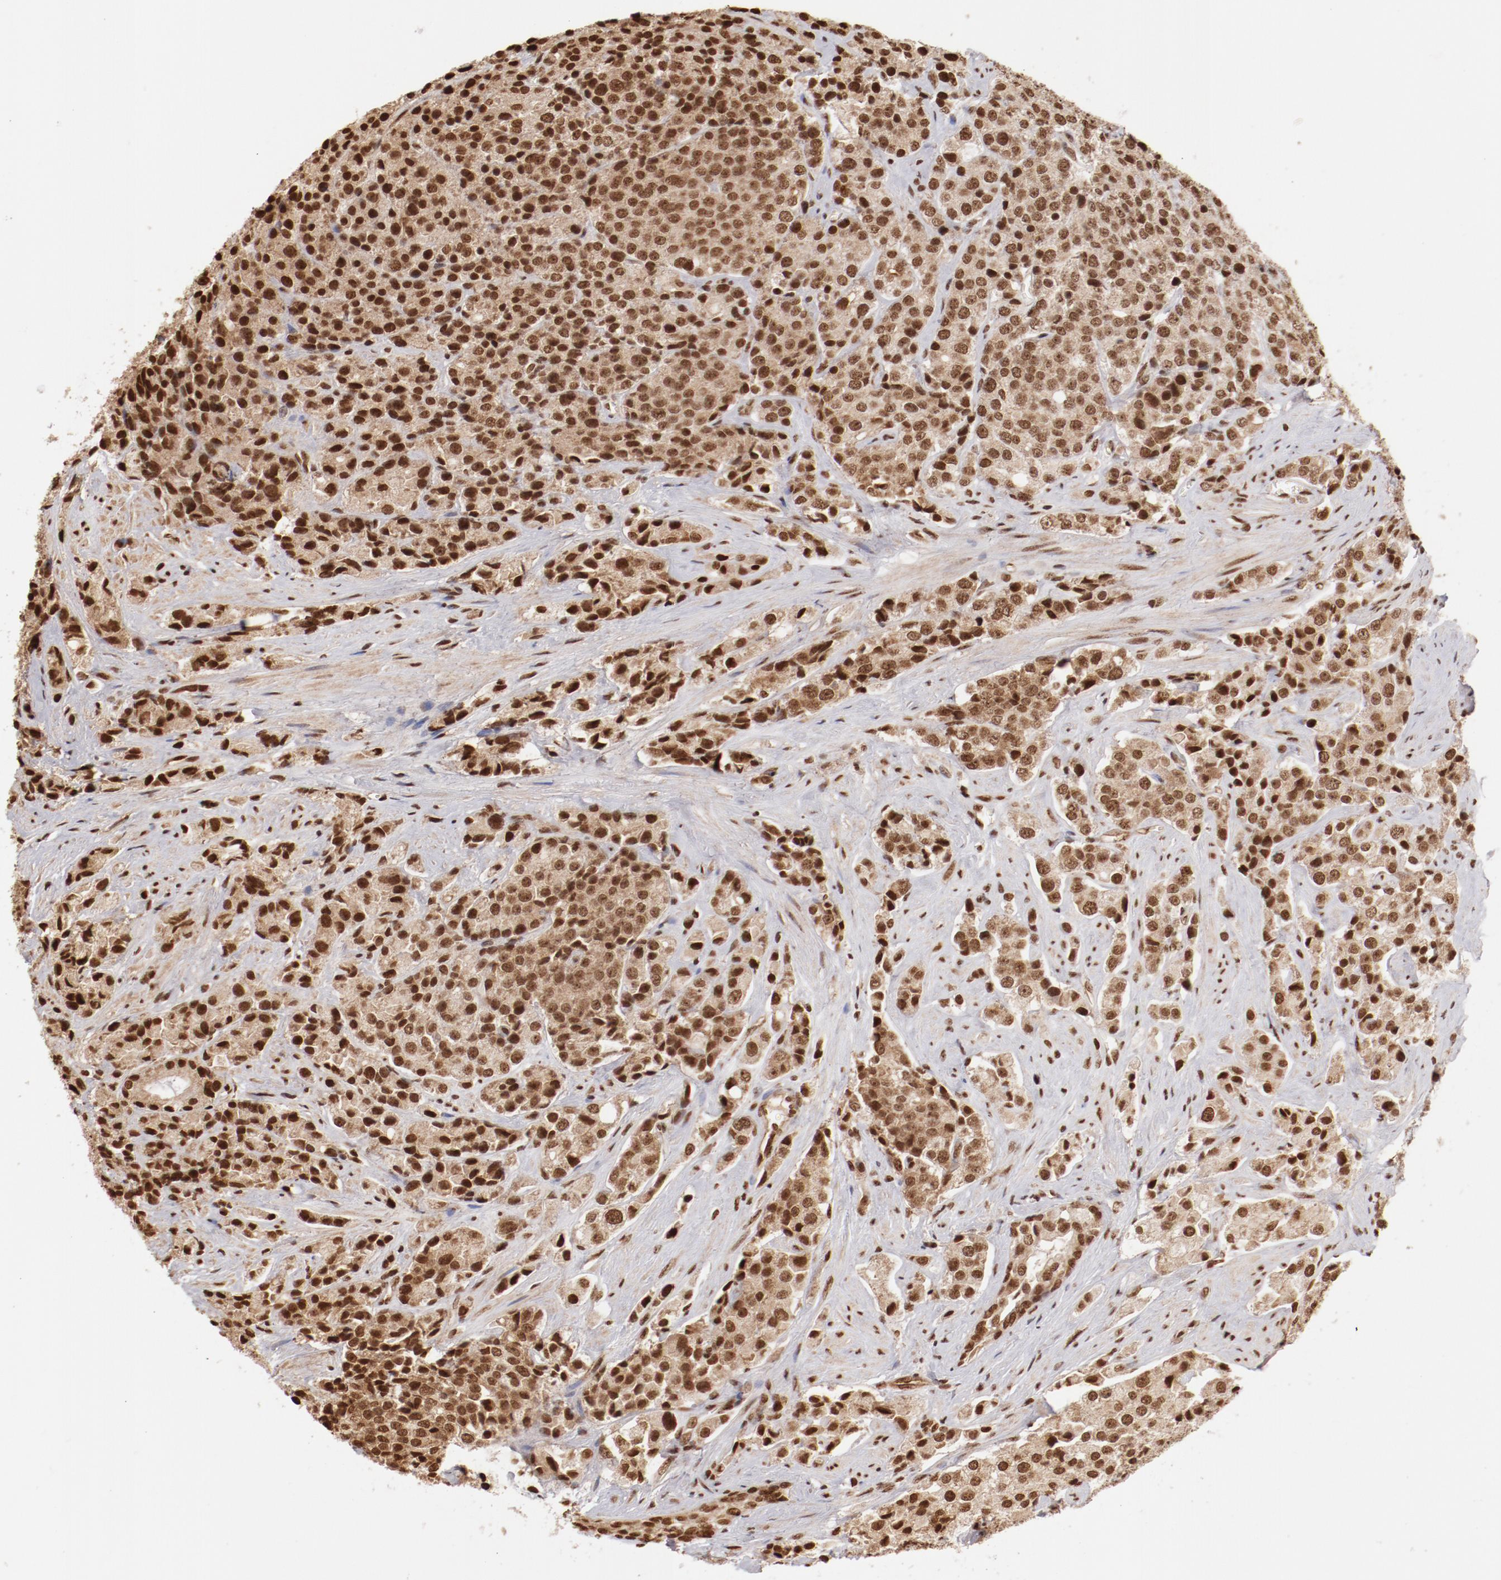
{"staining": {"intensity": "moderate", "quantity": ">75%", "location": "nuclear"}, "tissue": "prostate cancer", "cell_type": "Tumor cells", "image_type": "cancer", "snomed": [{"axis": "morphology", "description": "Adenocarcinoma, Medium grade"}, {"axis": "topography", "description": "Prostate"}], "caption": "Protein expression analysis of prostate cancer (medium-grade adenocarcinoma) demonstrates moderate nuclear positivity in approximately >75% of tumor cells.", "gene": "ABL2", "patient": {"sex": "male", "age": 70}}